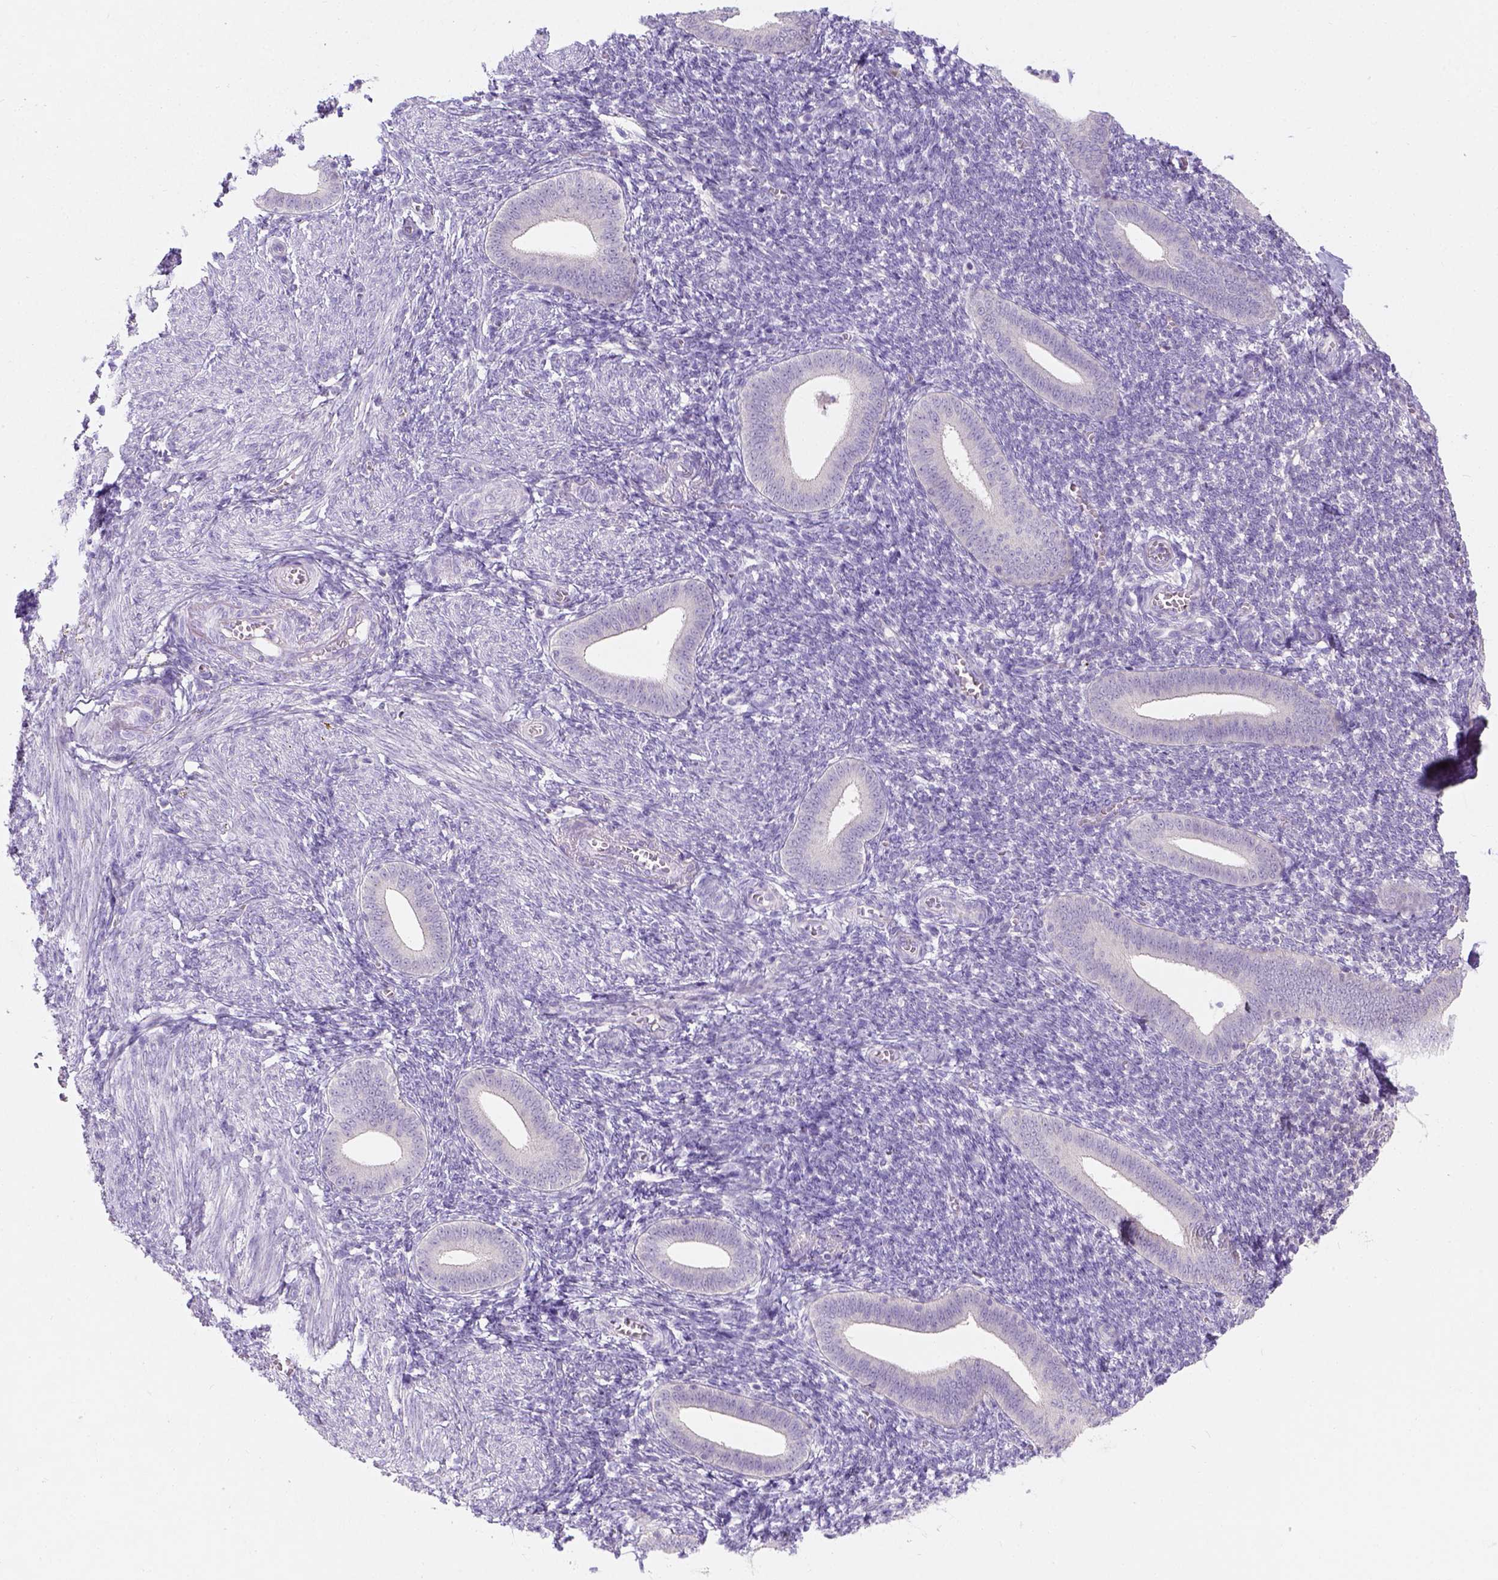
{"staining": {"intensity": "negative", "quantity": "none", "location": "none"}, "tissue": "endometrium", "cell_type": "Cells in endometrial stroma", "image_type": "normal", "snomed": [{"axis": "morphology", "description": "Normal tissue, NOS"}, {"axis": "topography", "description": "Endometrium"}], "caption": "Protein analysis of normal endometrium reveals no significant positivity in cells in endometrial stroma.", "gene": "C20orf144", "patient": {"sex": "female", "age": 25}}